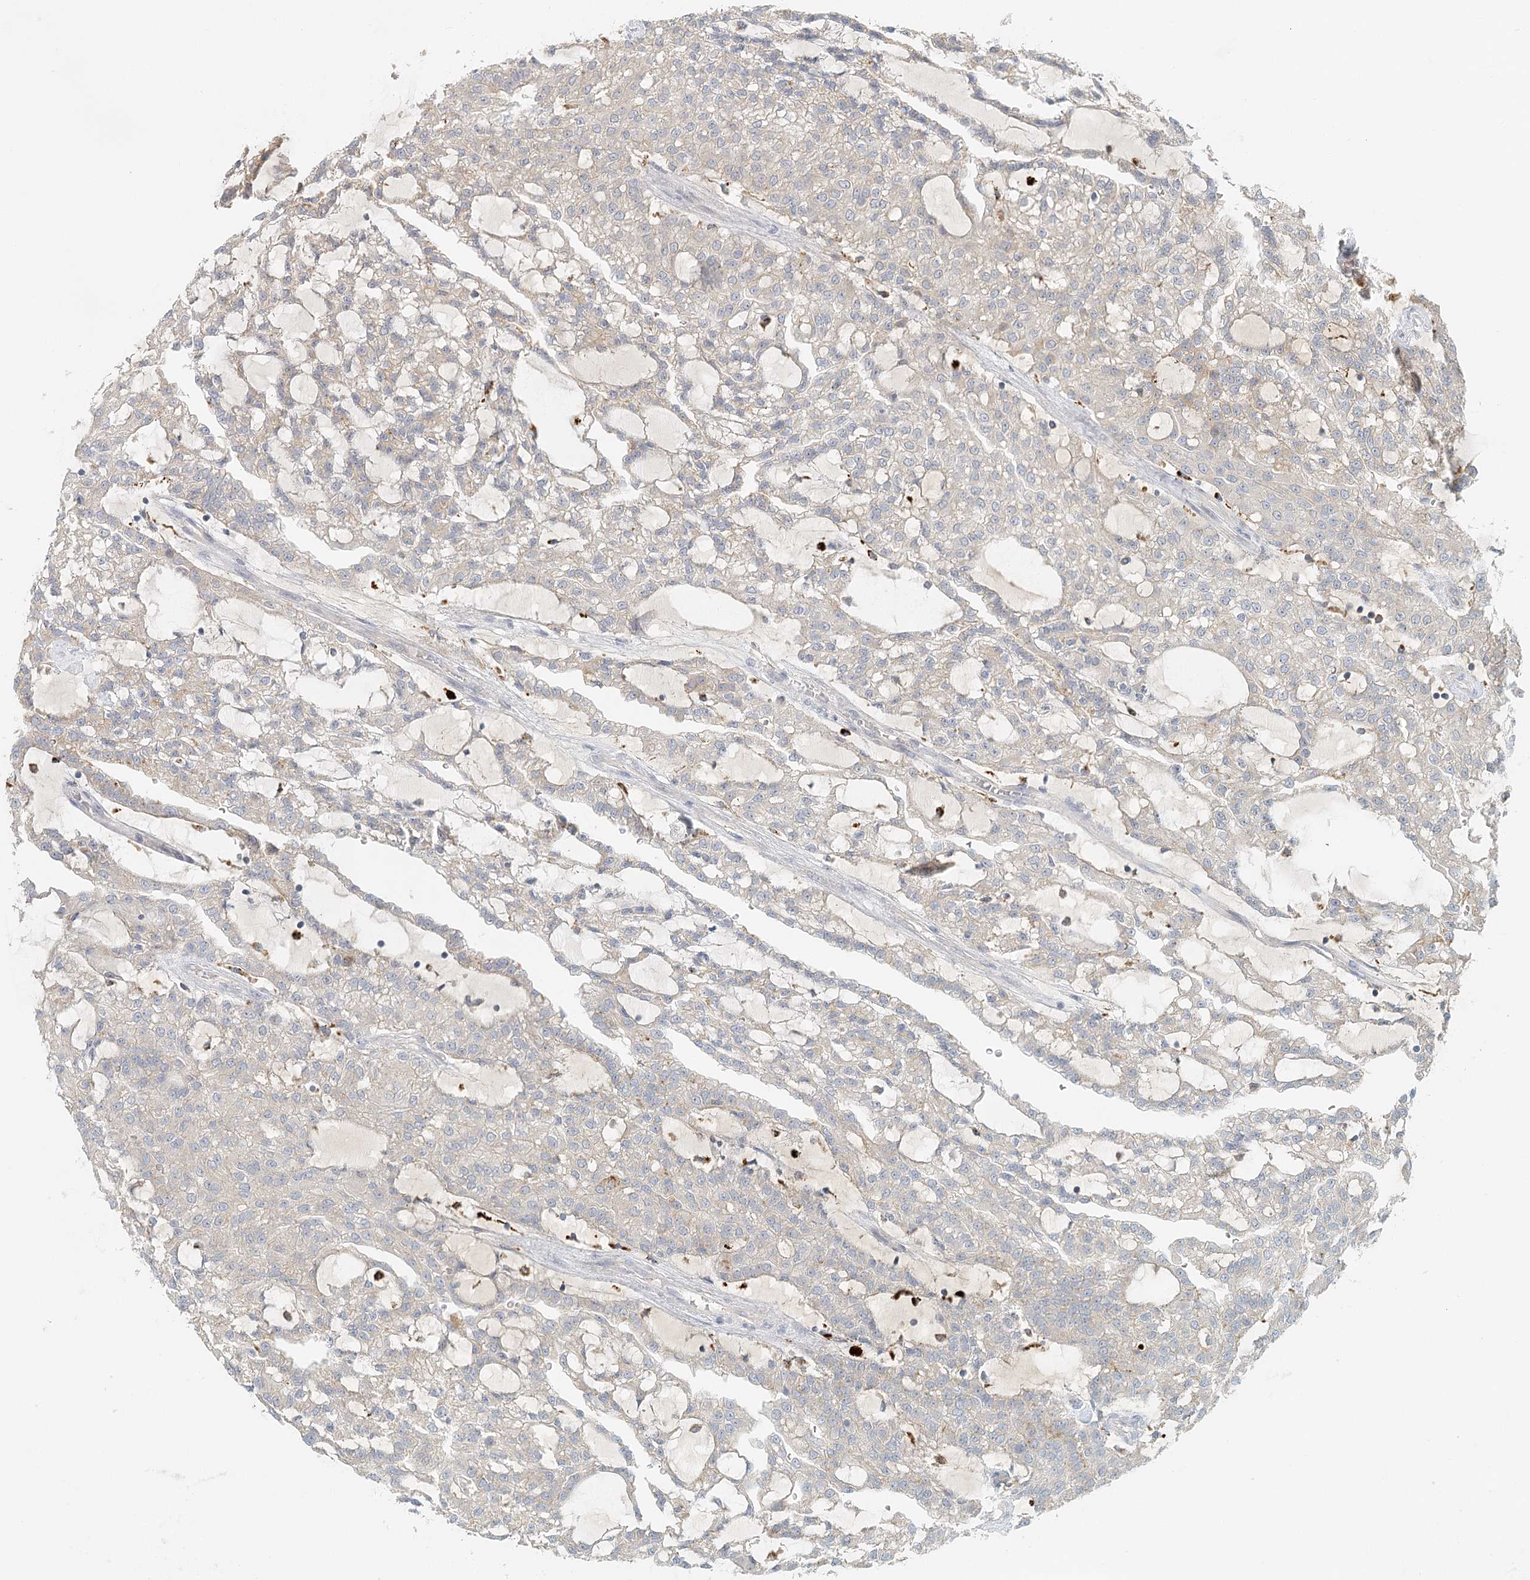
{"staining": {"intensity": "negative", "quantity": "none", "location": "none"}, "tissue": "renal cancer", "cell_type": "Tumor cells", "image_type": "cancer", "snomed": [{"axis": "morphology", "description": "Adenocarcinoma, NOS"}, {"axis": "topography", "description": "Kidney"}], "caption": "Immunohistochemical staining of renal cancer (adenocarcinoma) demonstrates no significant staining in tumor cells. The staining was performed using DAB to visualize the protein expression in brown, while the nuclei were stained in blue with hematoxylin (Magnification: 20x).", "gene": "VSIG1", "patient": {"sex": "male", "age": 63}}